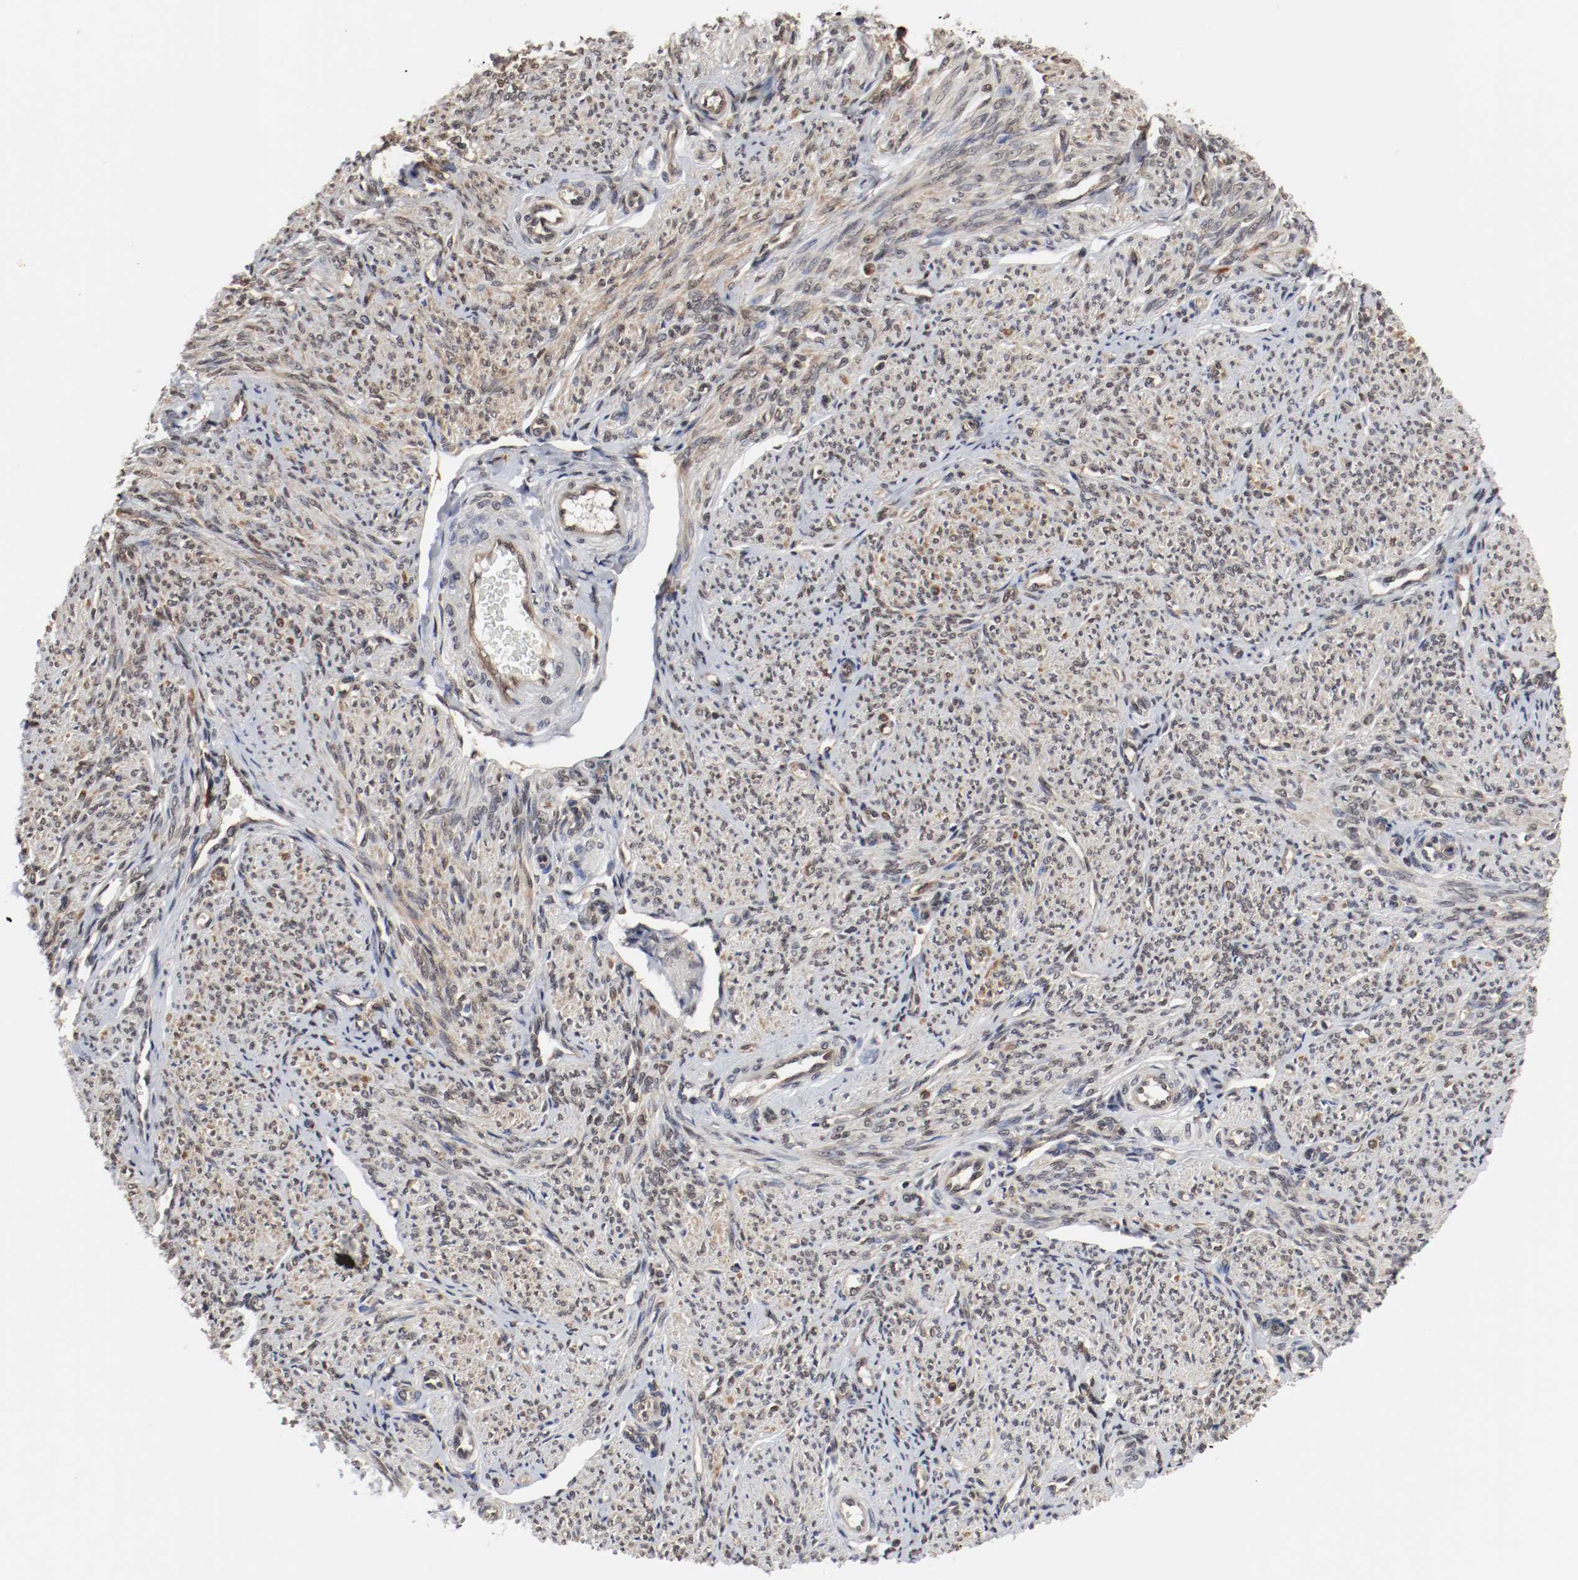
{"staining": {"intensity": "moderate", "quantity": ">75%", "location": "cytoplasmic/membranous,nuclear"}, "tissue": "smooth muscle", "cell_type": "Smooth muscle cells", "image_type": "normal", "snomed": [{"axis": "morphology", "description": "Normal tissue, NOS"}, {"axis": "topography", "description": "Smooth muscle"}], "caption": "Smooth muscle stained with DAB immunohistochemistry (IHC) exhibits medium levels of moderate cytoplasmic/membranous,nuclear positivity in approximately >75% of smooth muscle cells.", "gene": "AFG3L2", "patient": {"sex": "female", "age": 65}}